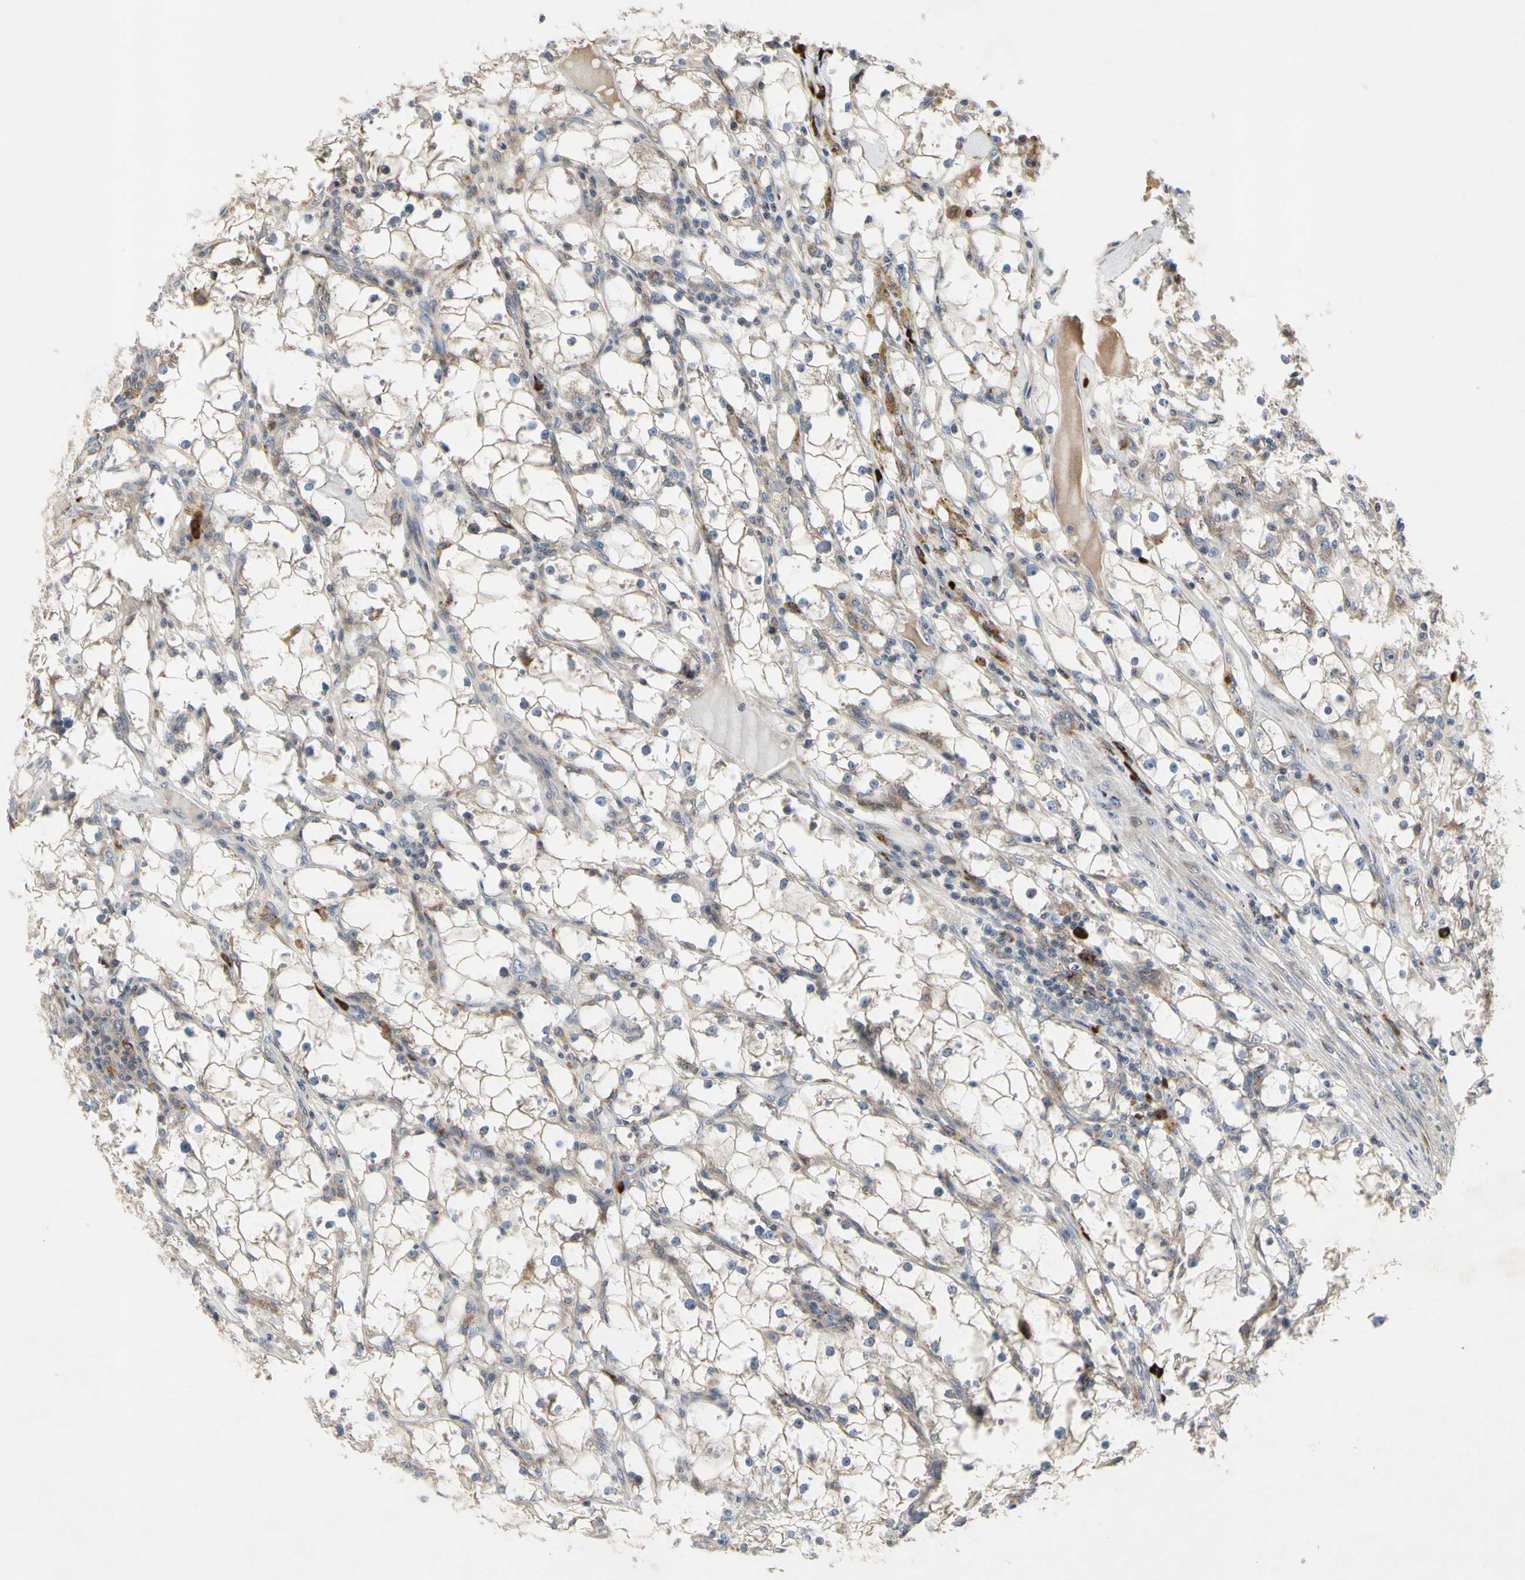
{"staining": {"intensity": "weak", "quantity": ">75%", "location": "cytoplasmic/membranous"}, "tissue": "renal cancer", "cell_type": "Tumor cells", "image_type": "cancer", "snomed": [{"axis": "morphology", "description": "Adenocarcinoma, NOS"}, {"axis": "topography", "description": "Kidney"}], "caption": "A brown stain labels weak cytoplasmic/membranous staining of a protein in renal cancer (adenocarcinoma) tumor cells. Using DAB (3,3'-diaminobenzidine) (brown) and hematoxylin (blue) stains, captured at high magnification using brightfield microscopy.", "gene": "MMEL1", "patient": {"sex": "male", "age": 56}}